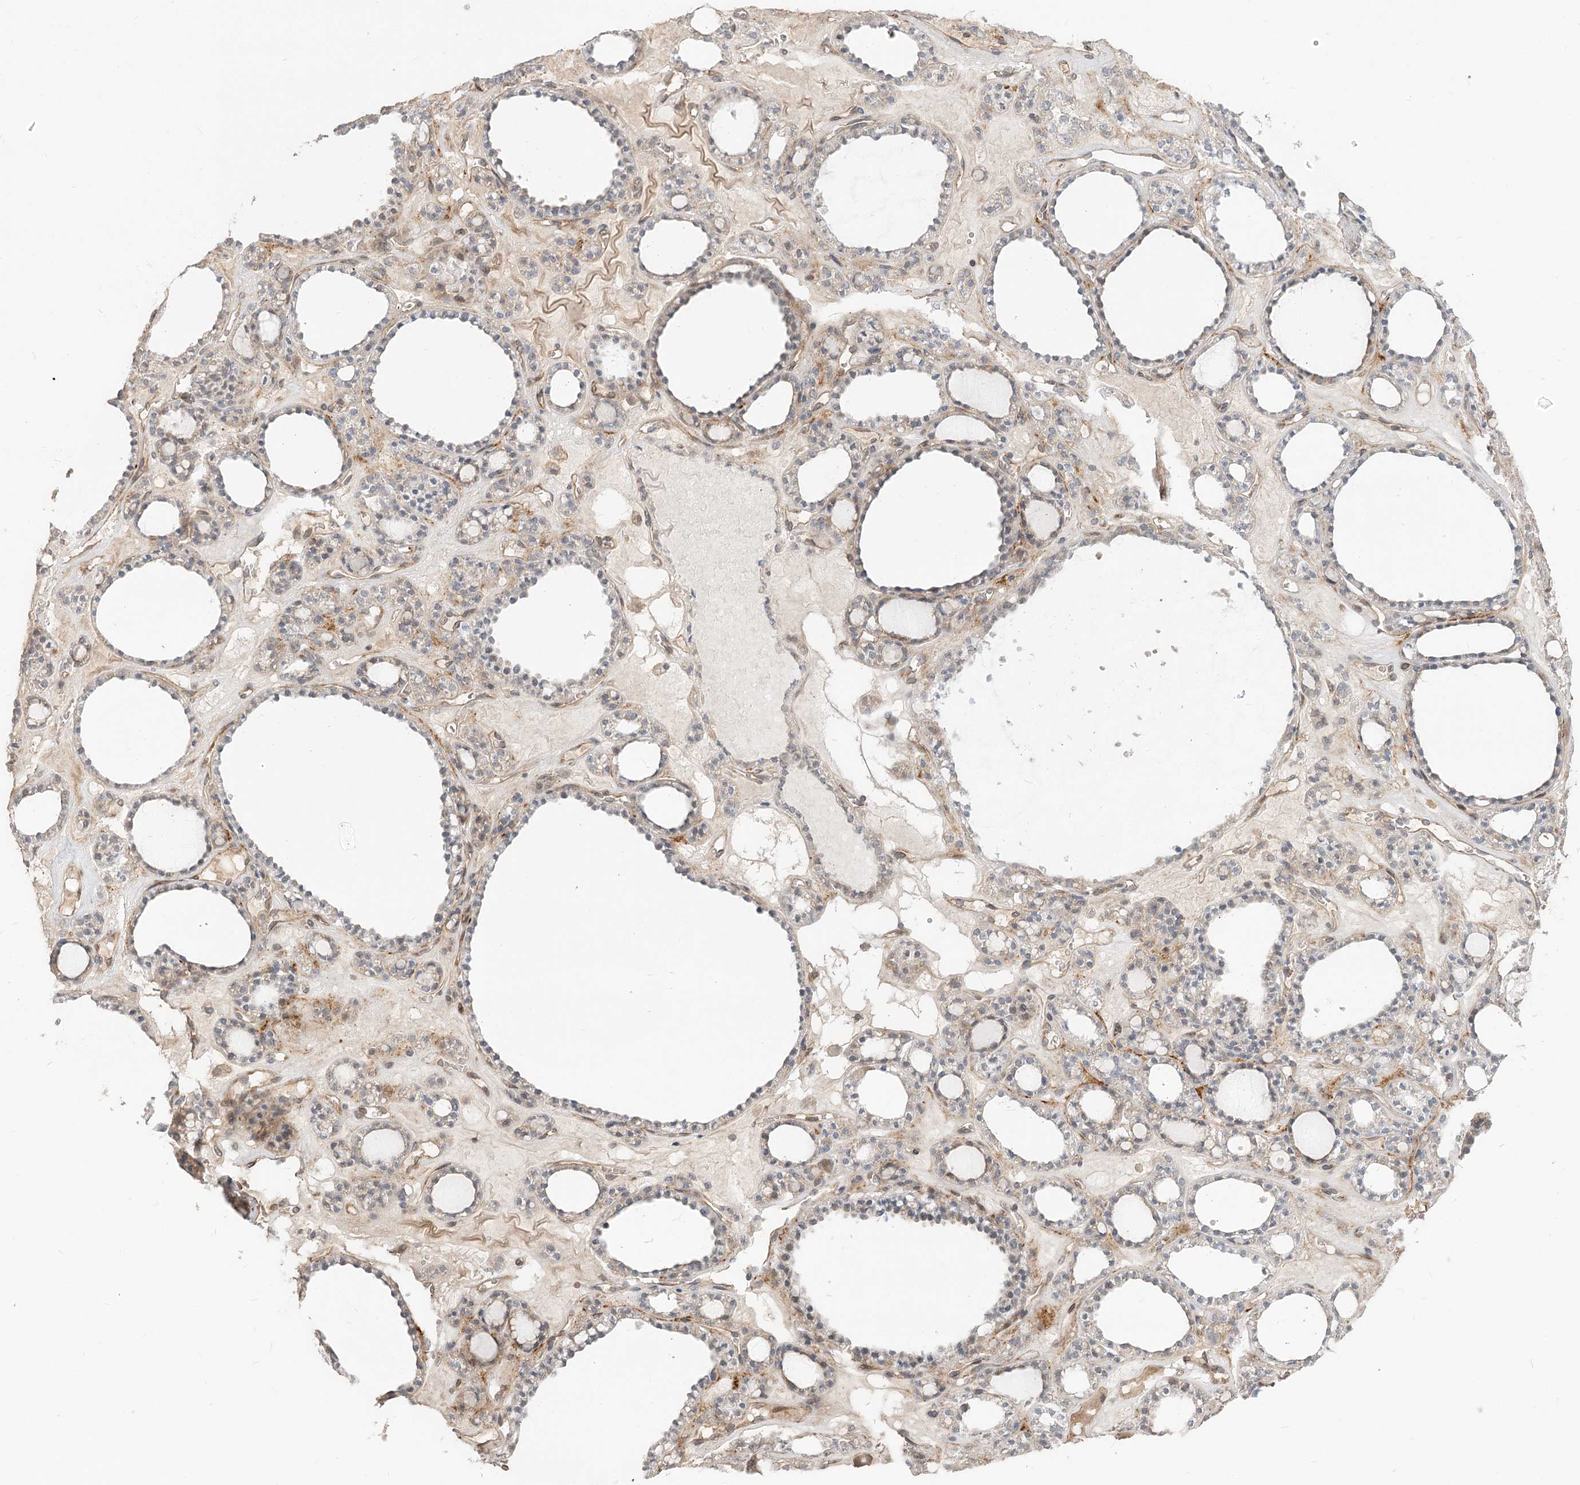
{"staining": {"intensity": "weak", "quantity": "25%-75%", "location": "cytoplasmic/membranous"}, "tissue": "thyroid gland", "cell_type": "Glandular cells", "image_type": "normal", "snomed": [{"axis": "morphology", "description": "Normal tissue, NOS"}, {"axis": "topography", "description": "Thyroid gland"}], "caption": "The histopathology image shows immunohistochemical staining of unremarkable thyroid gland. There is weak cytoplasmic/membranous staining is seen in about 25%-75% of glandular cells.", "gene": "GUCY2C", "patient": {"sex": "female", "age": 28}}